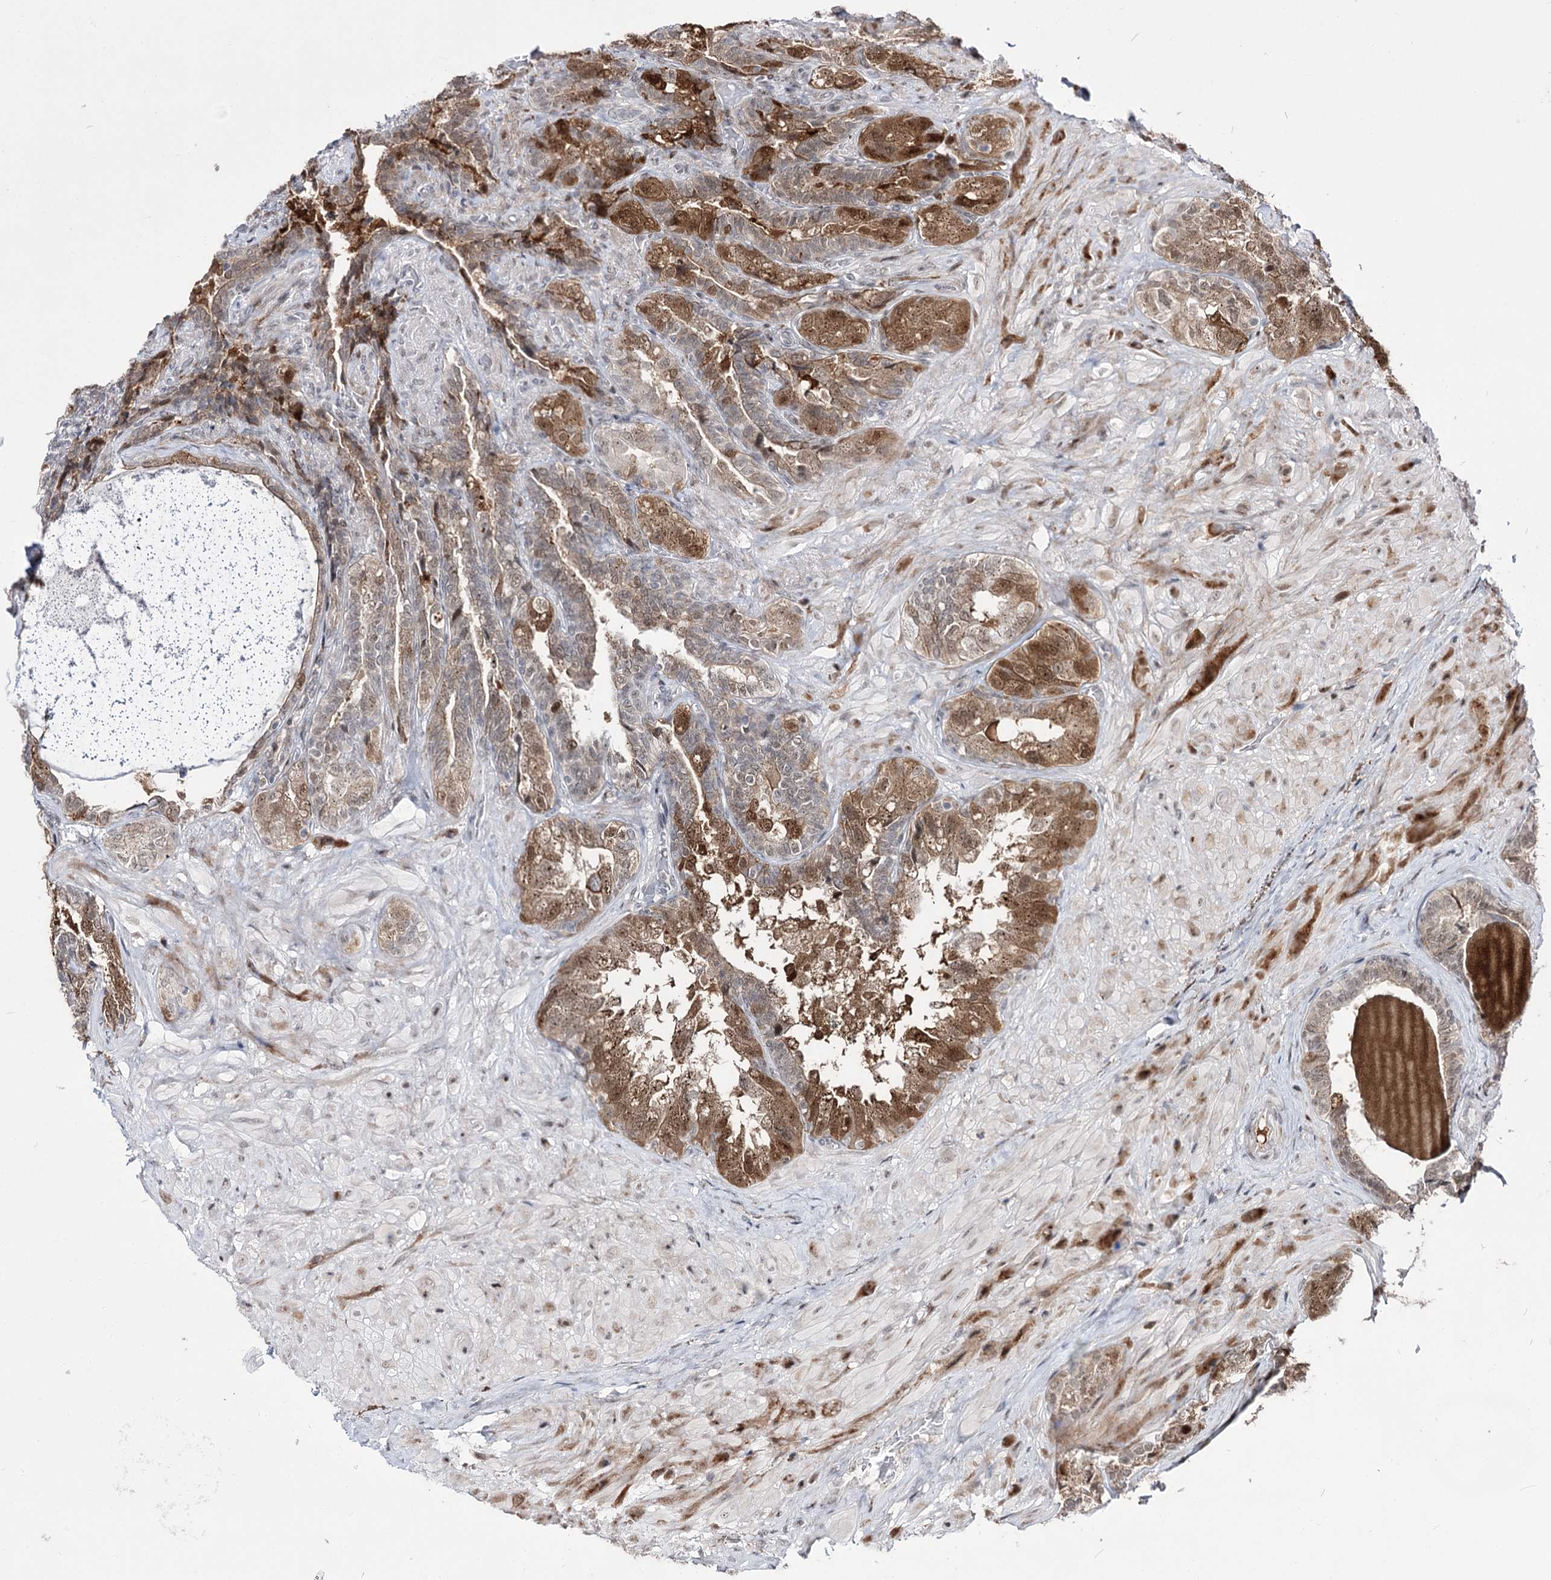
{"staining": {"intensity": "moderate", "quantity": ">75%", "location": "cytoplasmic/membranous,nuclear"}, "tissue": "seminal vesicle", "cell_type": "Glandular cells", "image_type": "normal", "snomed": [{"axis": "morphology", "description": "Normal tissue, NOS"}, {"axis": "topography", "description": "Prostate and seminal vesicle, NOS"}, {"axis": "topography", "description": "Prostate"}, {"axis": "topography", "description": "Seminal veicle"}], "caption": "An immunohistochemistry (IHC) histopathology image of benign tissue is shown. Protein staining in brown highlights moderate cytoplasmic/membranous,nuclear positivity in seminal vesicle within glandular cells.", "gene": "STOX1", "patient": {"sex": "male", "age": 67}}